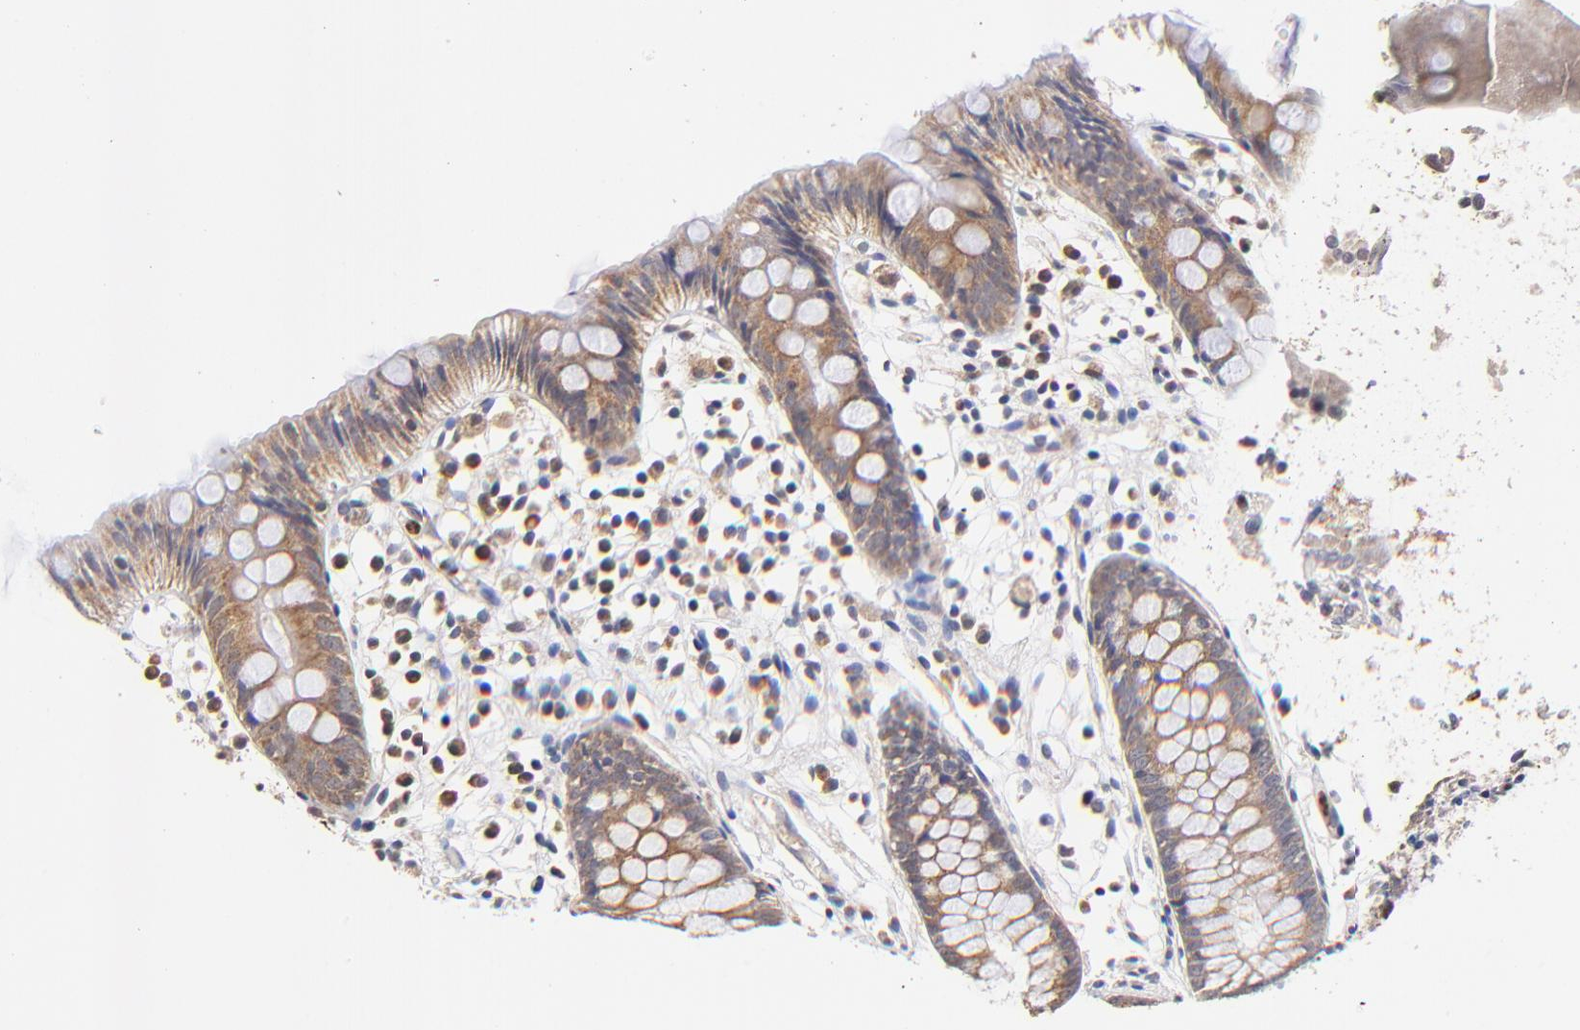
{"staining": {"intensity": "moderate", "quantity": ">75%", "location": "cytoplasmic/membranous"}, "tissue": "appendix", "cell_type": "Glandular cells", "image_type": "normal", "snomed": [{"axis": "morphology", "description": "Normal tissue, NOS"}, {"axis": "topography", "description": "Appendix"}], "caption": "Appendix stained with DAB (3,3'-diaminobenzidine) immunohistochemistry exhibits medium levels of moderate cytoplasmic/membranous expression in approximately >75% of glandular cells.", "gene": "BBOF1", "patient": {"sex": "male", "age": 38}}